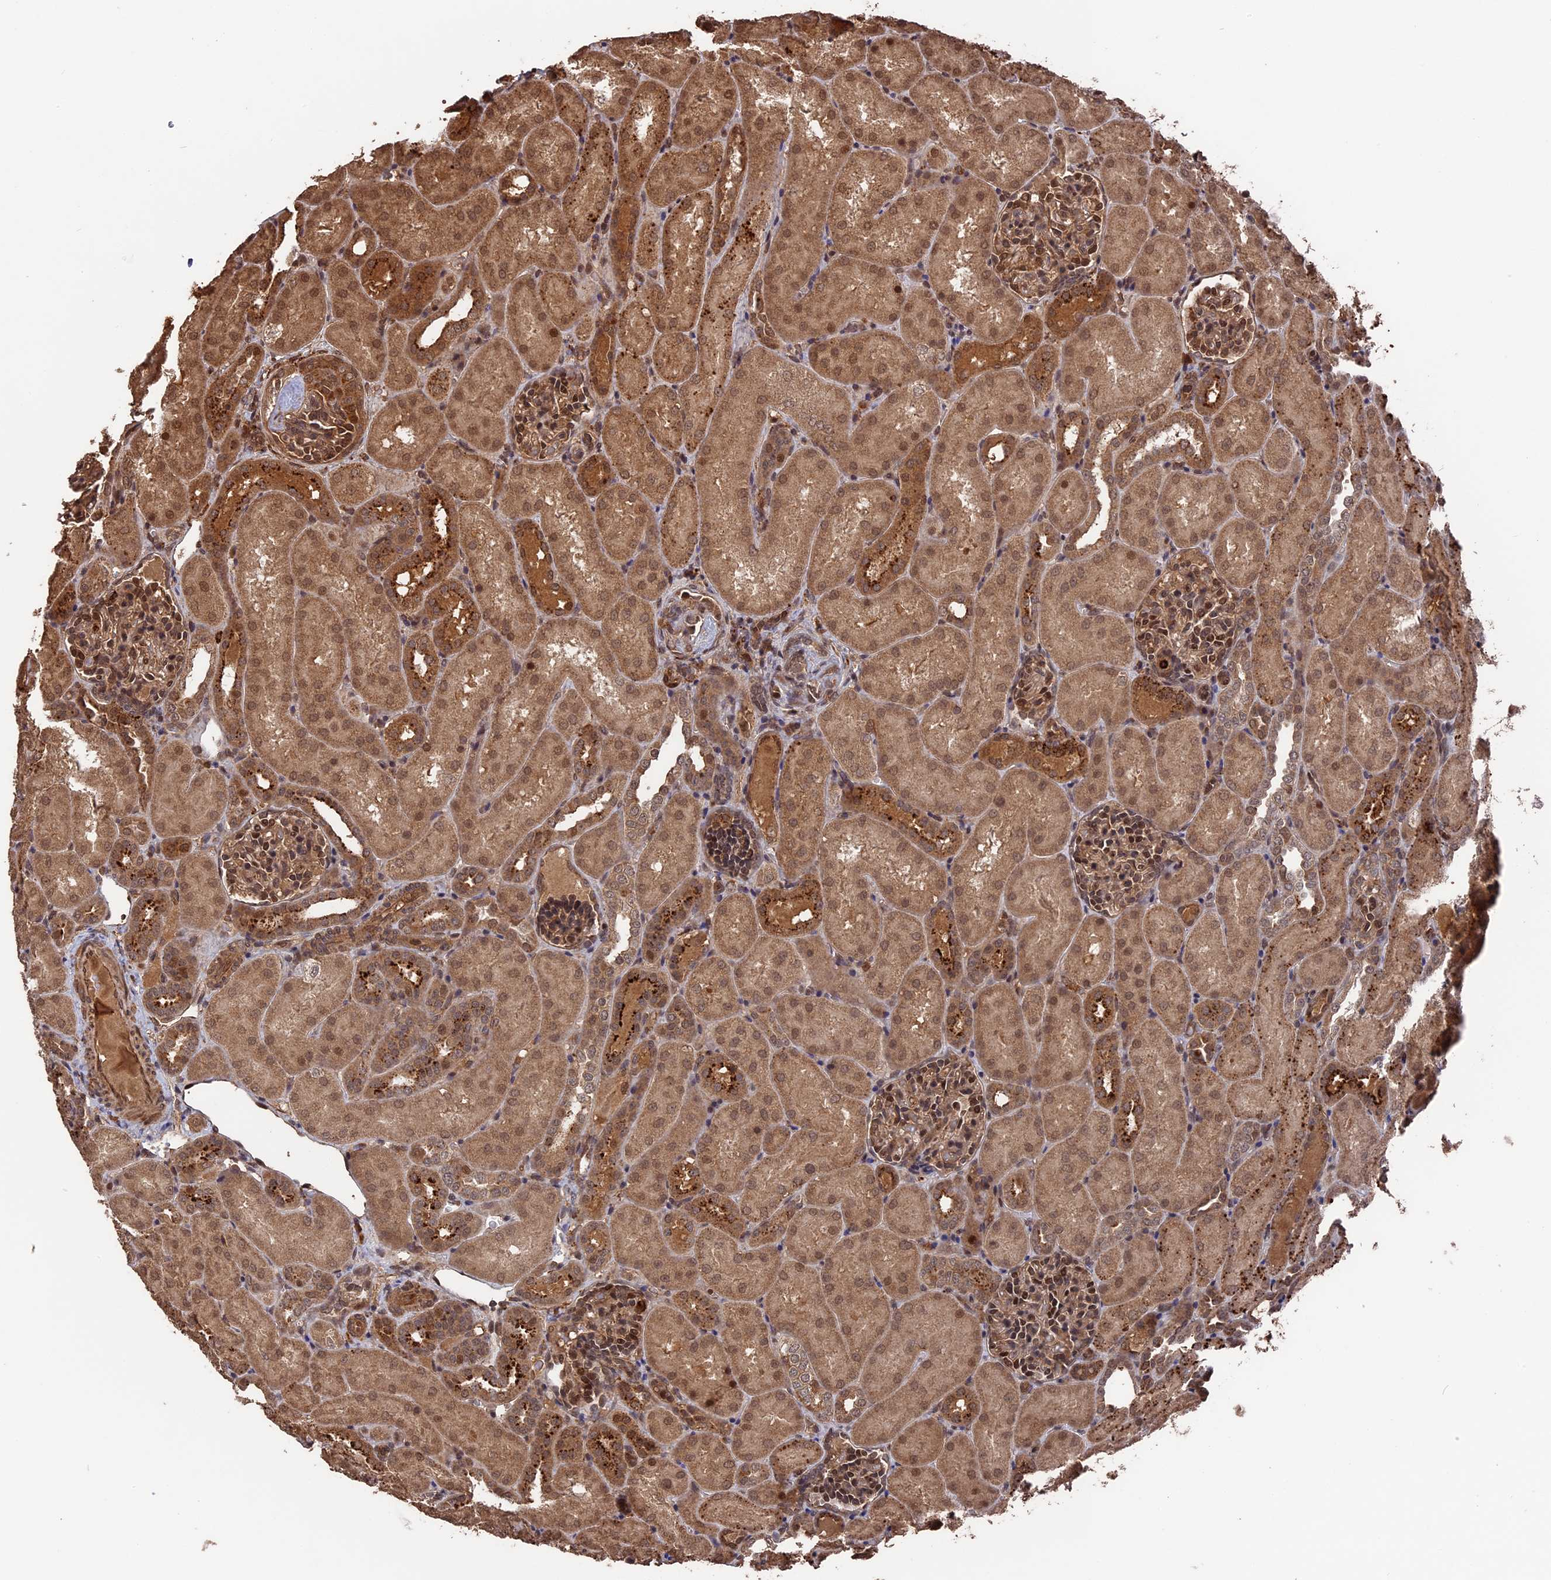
{"staining": {"intensity": "moderate", "quantity": ">75%", "location": "cytoplasmic/membranous,nuclear"}, "tissue": "kidney", "cell_type": "Cells in glomeruli", "image_type": "normal", "snomed": [{"axis": "morphology", "description": "Normal tissue, NOS"}, {"axis": "topography", "description": "Kidney"}], "caption": "DAB (3,3'-diaminobenzidine) immunohistochemical staining of normal kidney shows moderate cytoplasmic/membranous,nuclear protein expression in about >75% of cells in glomeruli.", "gene": "TELO2", "patient": {"sex": "male", "age": 1}}